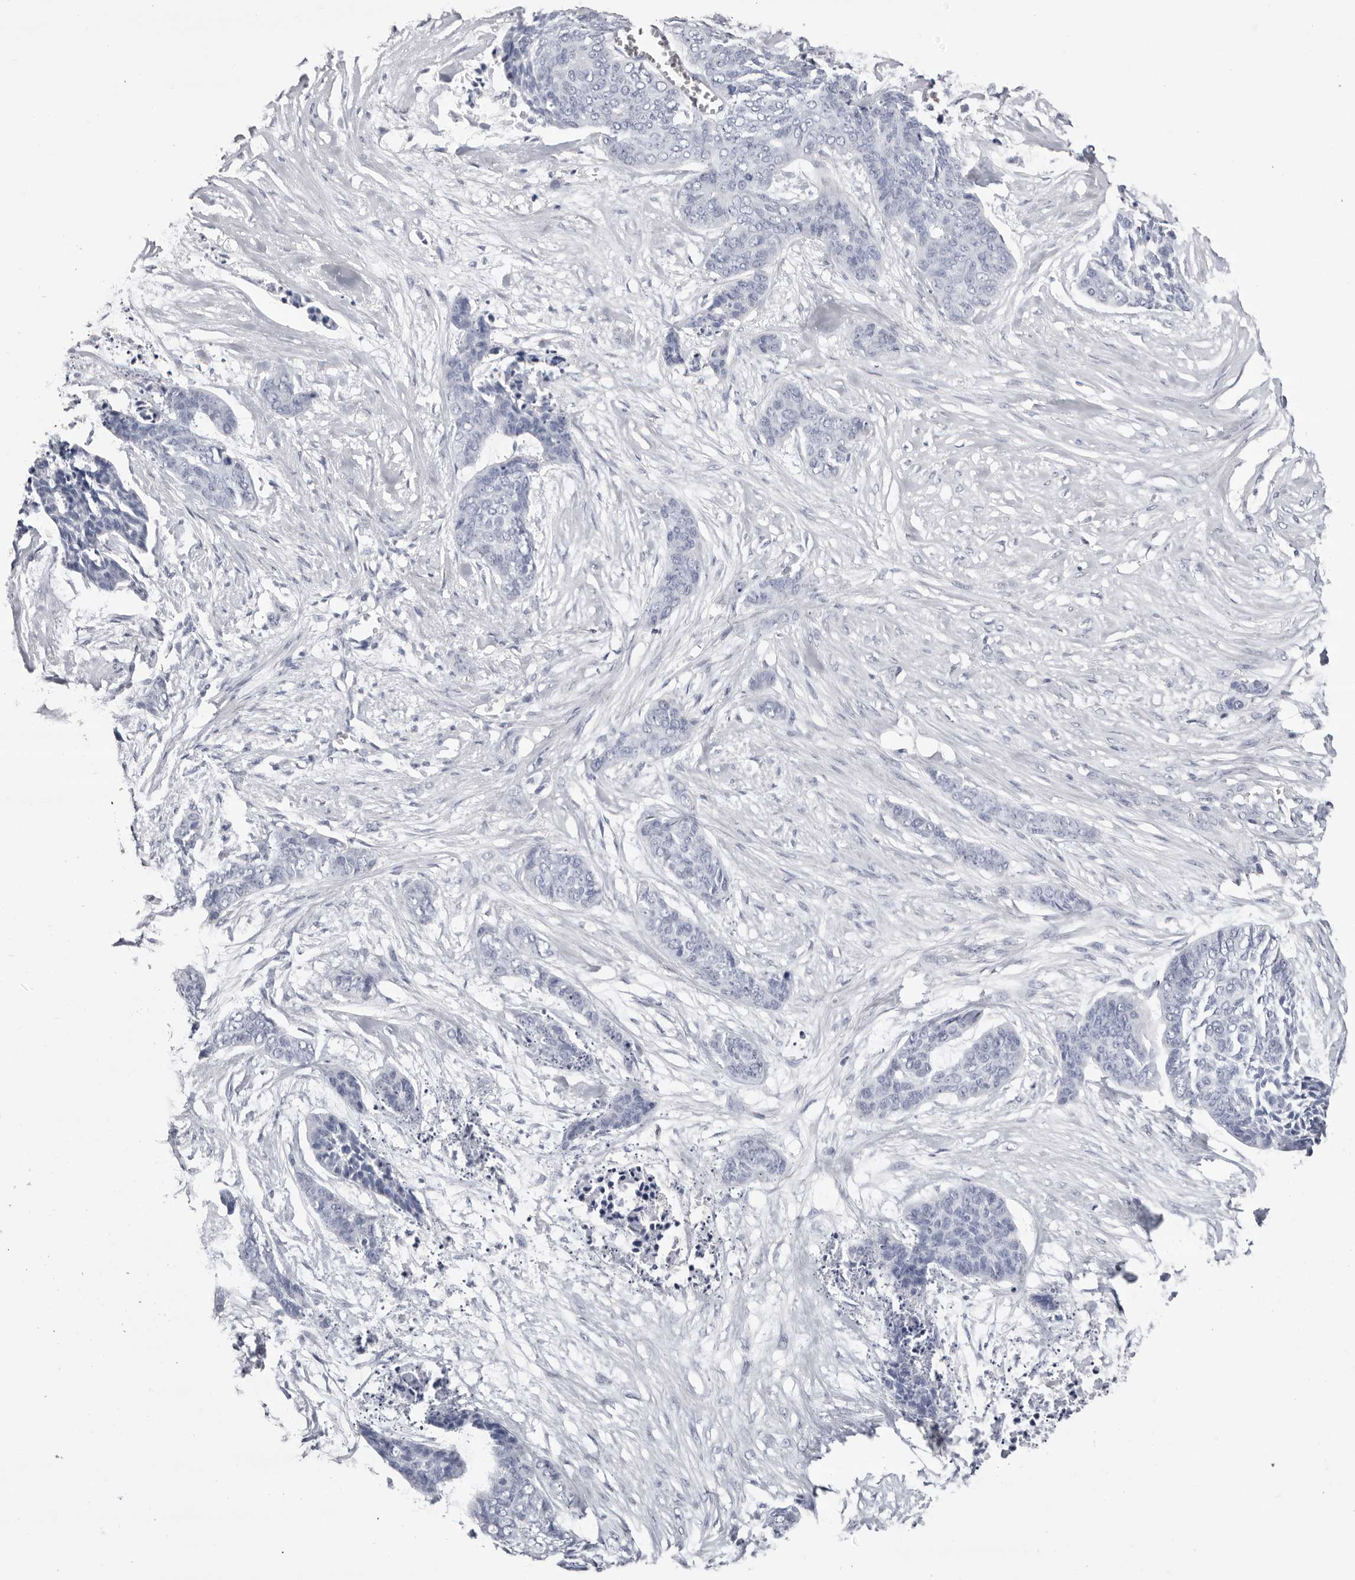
{"staining": {"intensity": "negative", "quantity": "none", "location": "none"}, "tissue": "skin cancer", "cell_type": "Tumor cells", "image_type": "cancer", "snomed": [{"axis": "morphology", "description": "Basal cell carcinoma"}, {"axis": "topography", "description": "Skin"}], "caption": "A high-resolution photomicrograph shows IHC staining of basal cell carcinoma (skin), which reveals no significant staining in tumor cells. (DAB immunohistochemistry visualized using brightfield microscopy, high magnification).", "gene": "LPO", "patient": {"sex": "female", "age": 64}}